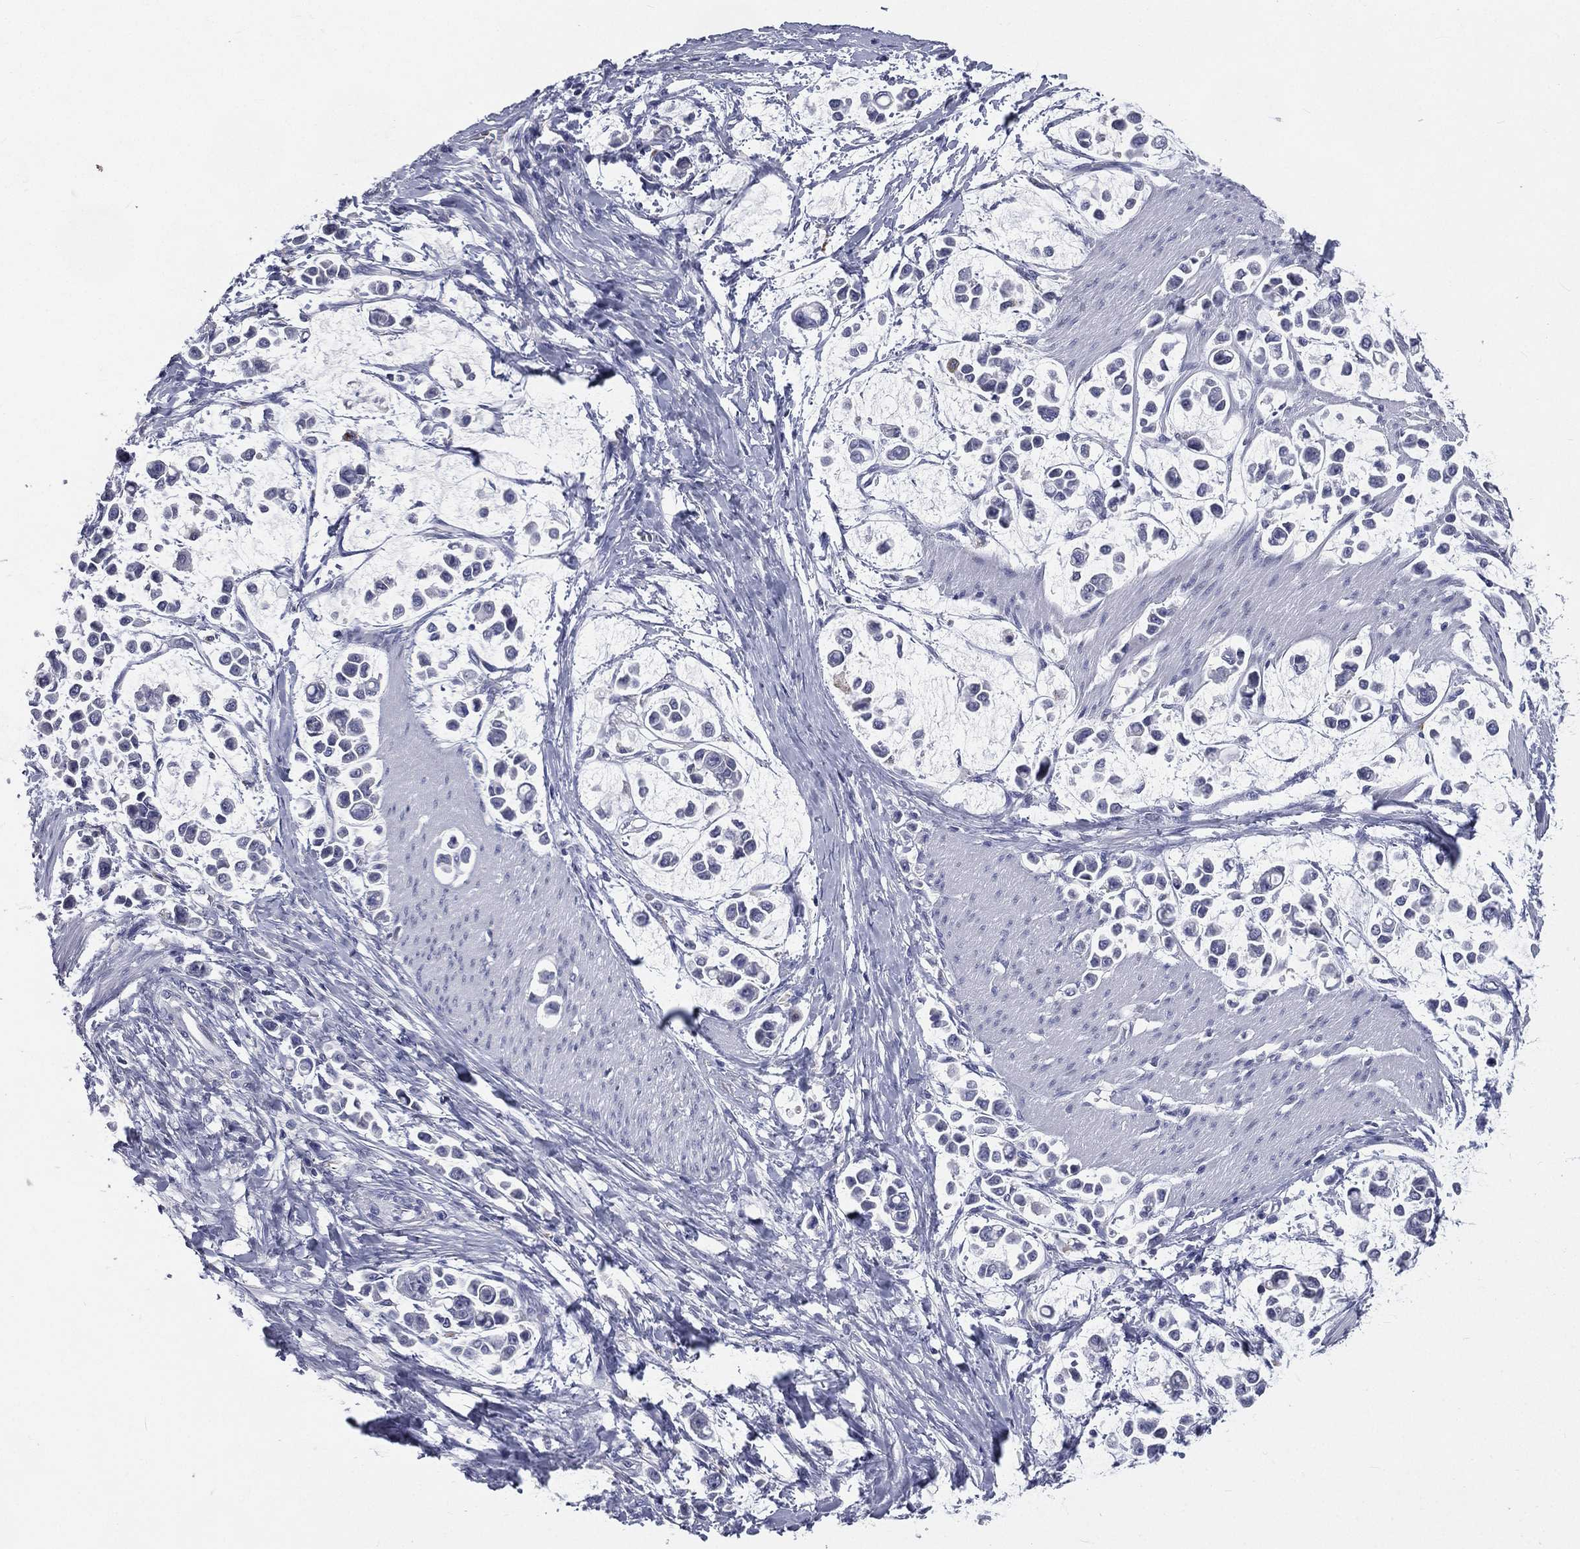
{"staining": {"intensity": "negative", "quantity": "none", "location": "none"}, "tissue": "stomach cancer", "cell_type": "Tumor cells", "image_type": "cancer", "snomed": [{"axis": "morphology", "description": "Adenocarcinoma, NOS"}, {"axis": "topography", "description": "Stomach"}], "caption": "Human stomach adenocarcinoma stained for a protein using IHC reveals no staining in tumor cells.", "gene": "IFT27", "patient": {"sex": "male", "age": 82}}